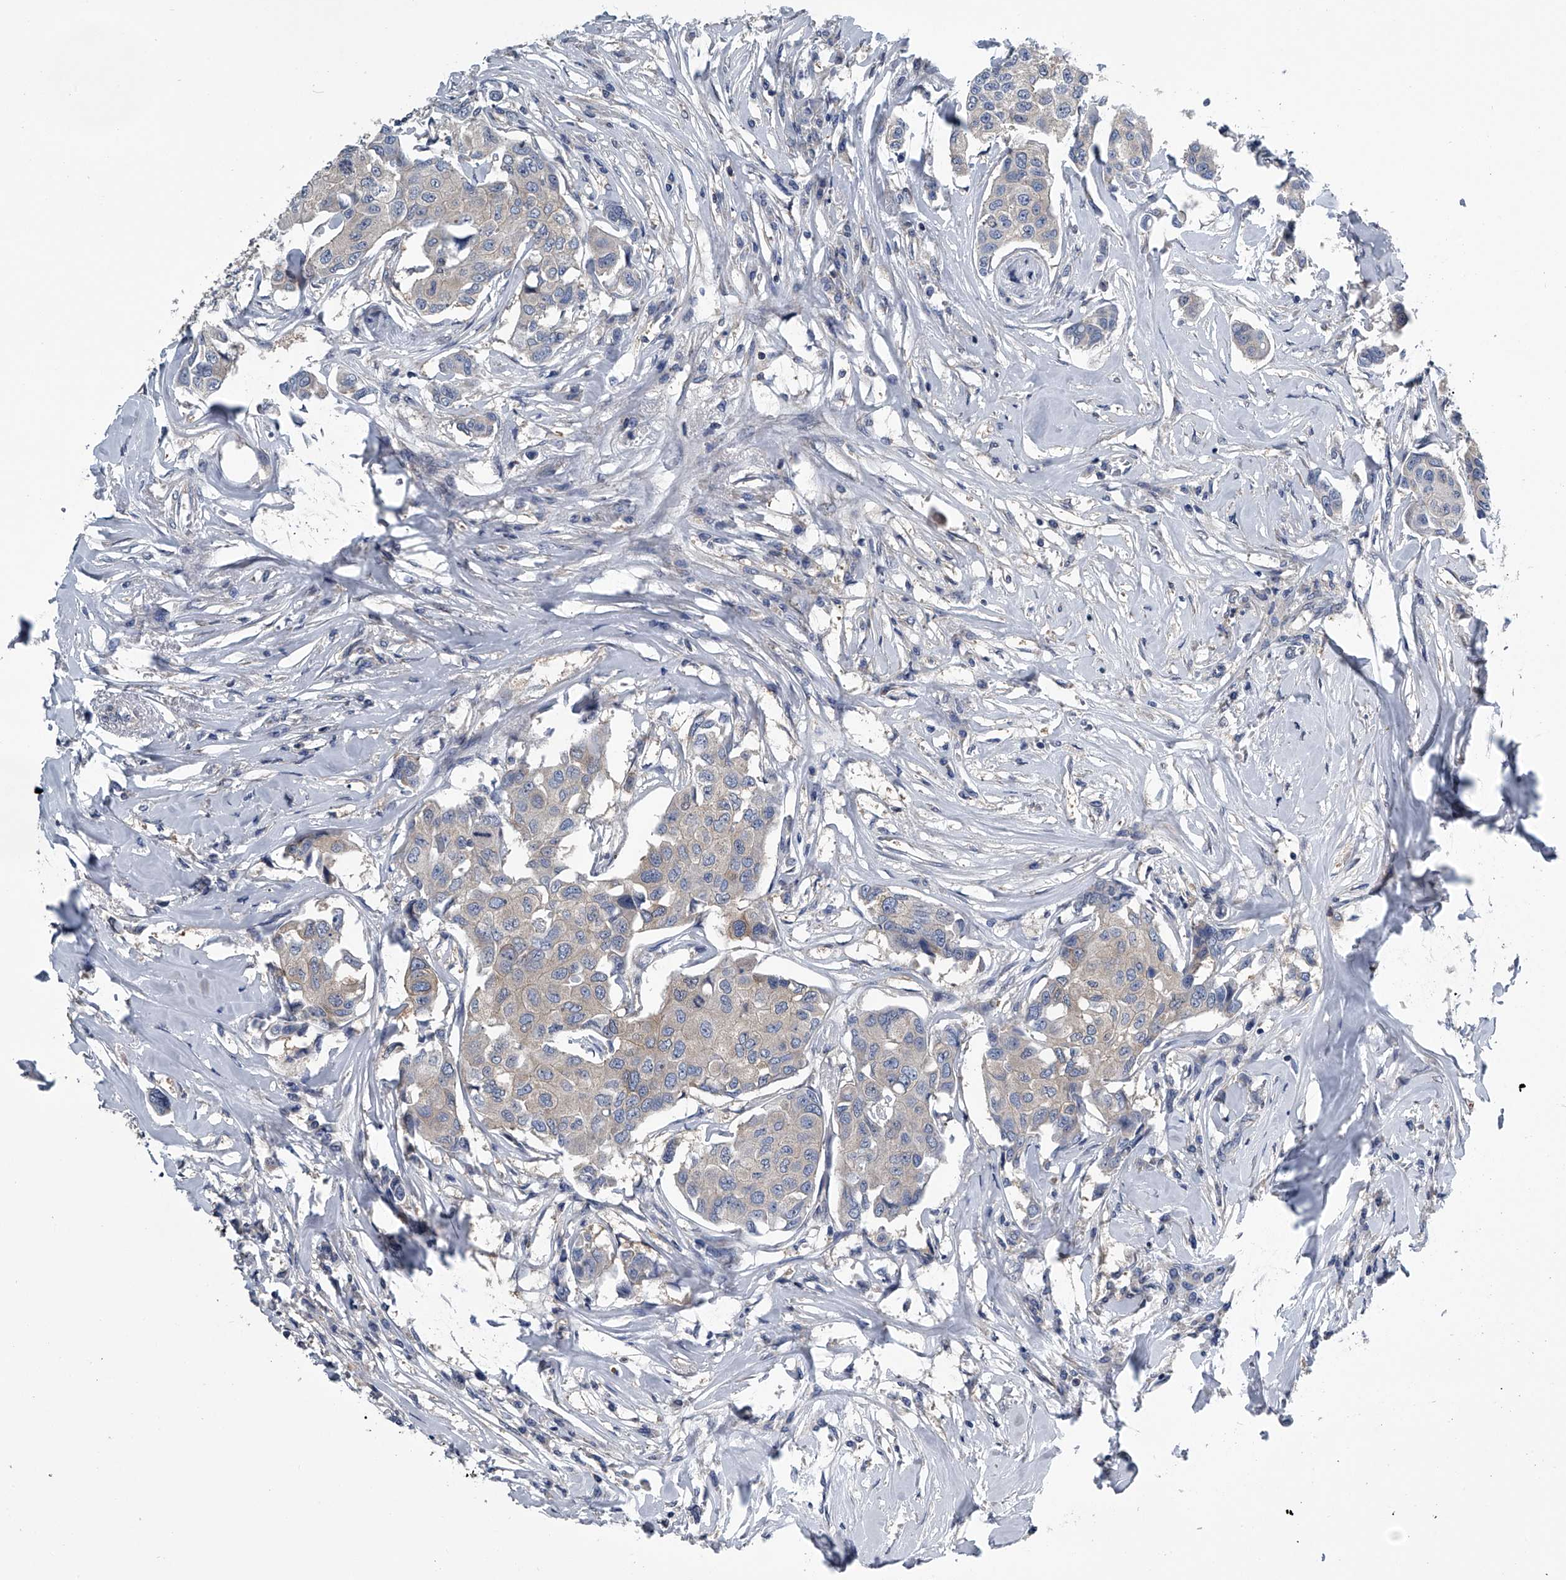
{"staining": {"intensity": "negative", "quantity": "none", "location": "none"}, "tissue": "breast cancer", "cell_type": "Tumor cells", "image_type": "cancer", "snomed": [{"axis": "morphology", "description": "Duct carcinoma"}, {"axis": "topography", "description": "Breast"}], "caption": "Tumor cells show no significant staining in breast cancer. (DAB IHC visualized using brightfield microscopy, high magnification).", "gene": "PPP2R5D", "patient": {"sex": "female", "age": 80}}